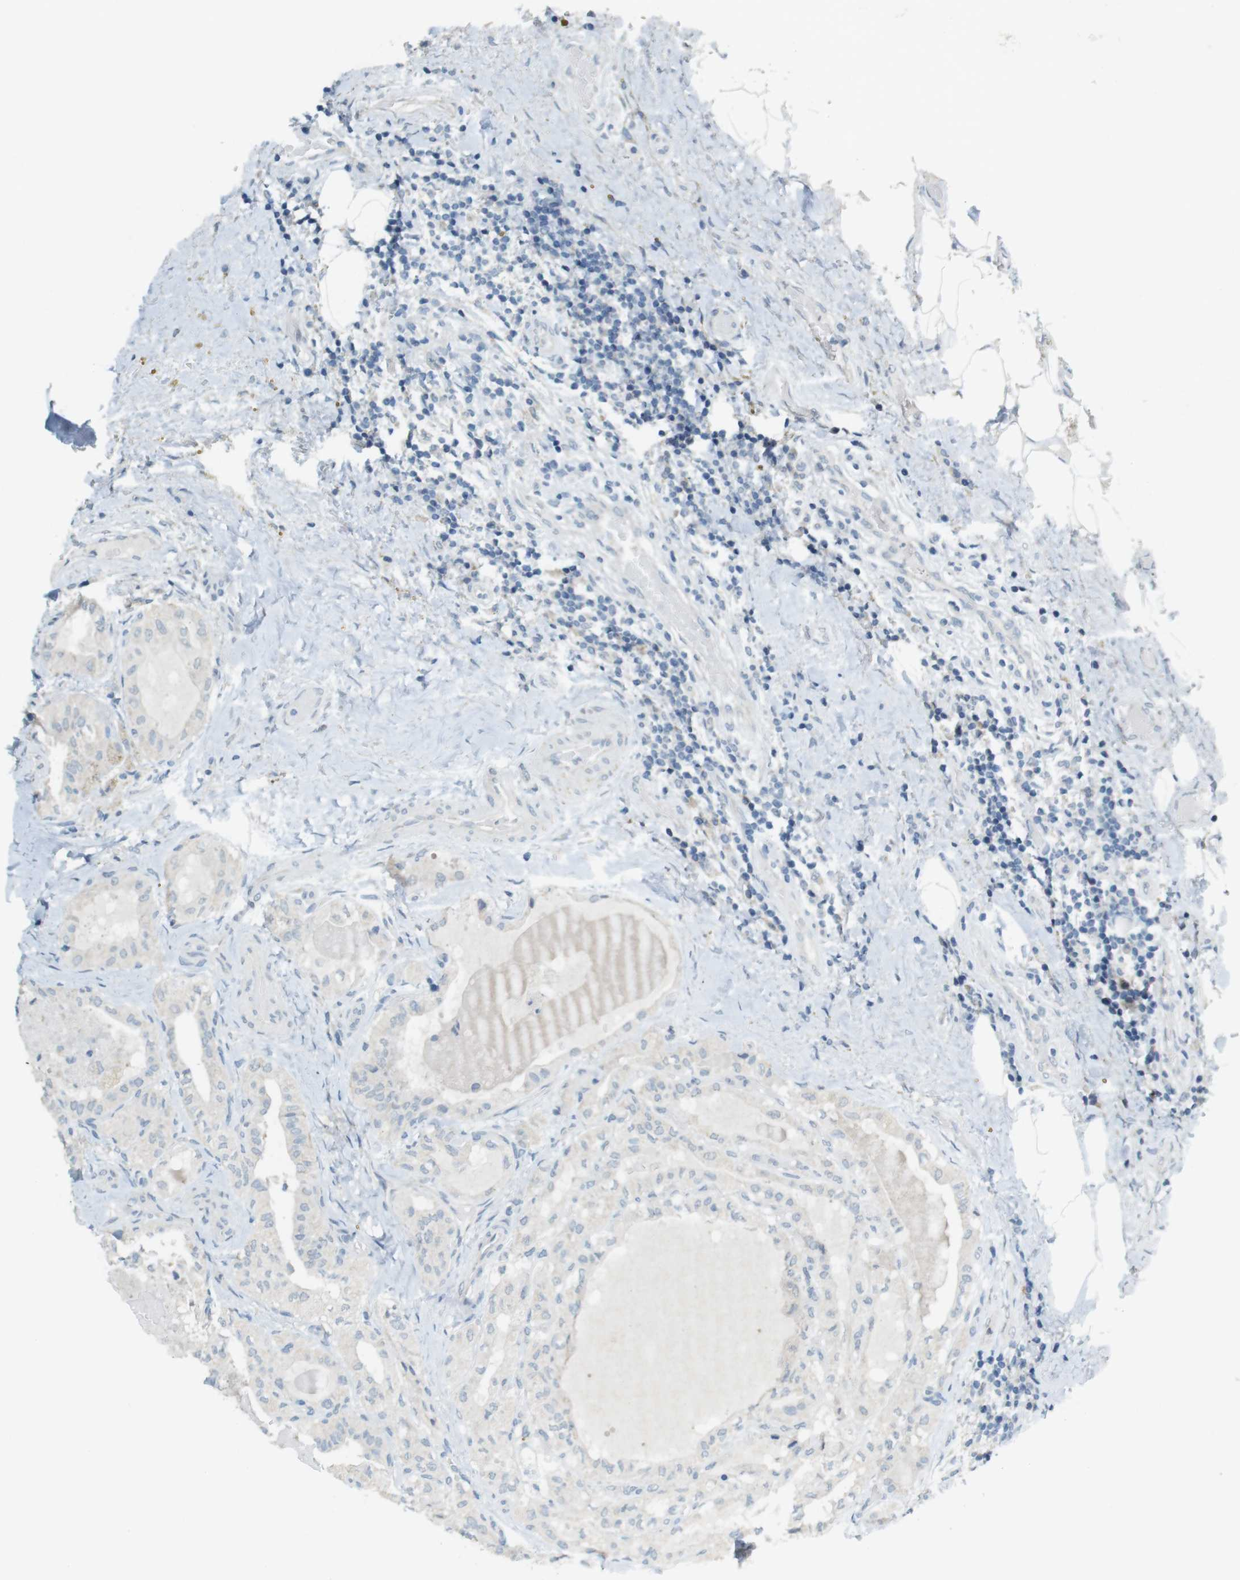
{"staining": {"intensity": "negative", "quantity": "none", "location": "none"}, "tissue": "thyroid cancer", "cell_type": "Tumor cells", "image_type": "cancer", "snomed": [{"axis": "morphology", "description": "Papillary adenocarcinoma, NOS"}, {"axis": "topography", "description": "Thyroid gland"}], "caption": "DAB (3,3'-diaminobenzidine) immunohistochemical staining of human thyroid cancer reveals no significant positivity in tumor cells. Brightfield microscopy of IHC stained with DAB (brown) and hematoxylin (blue), captured at high magnification.", "gene": "MUC5B", "patient": {"sex": "male", "age": 77}}